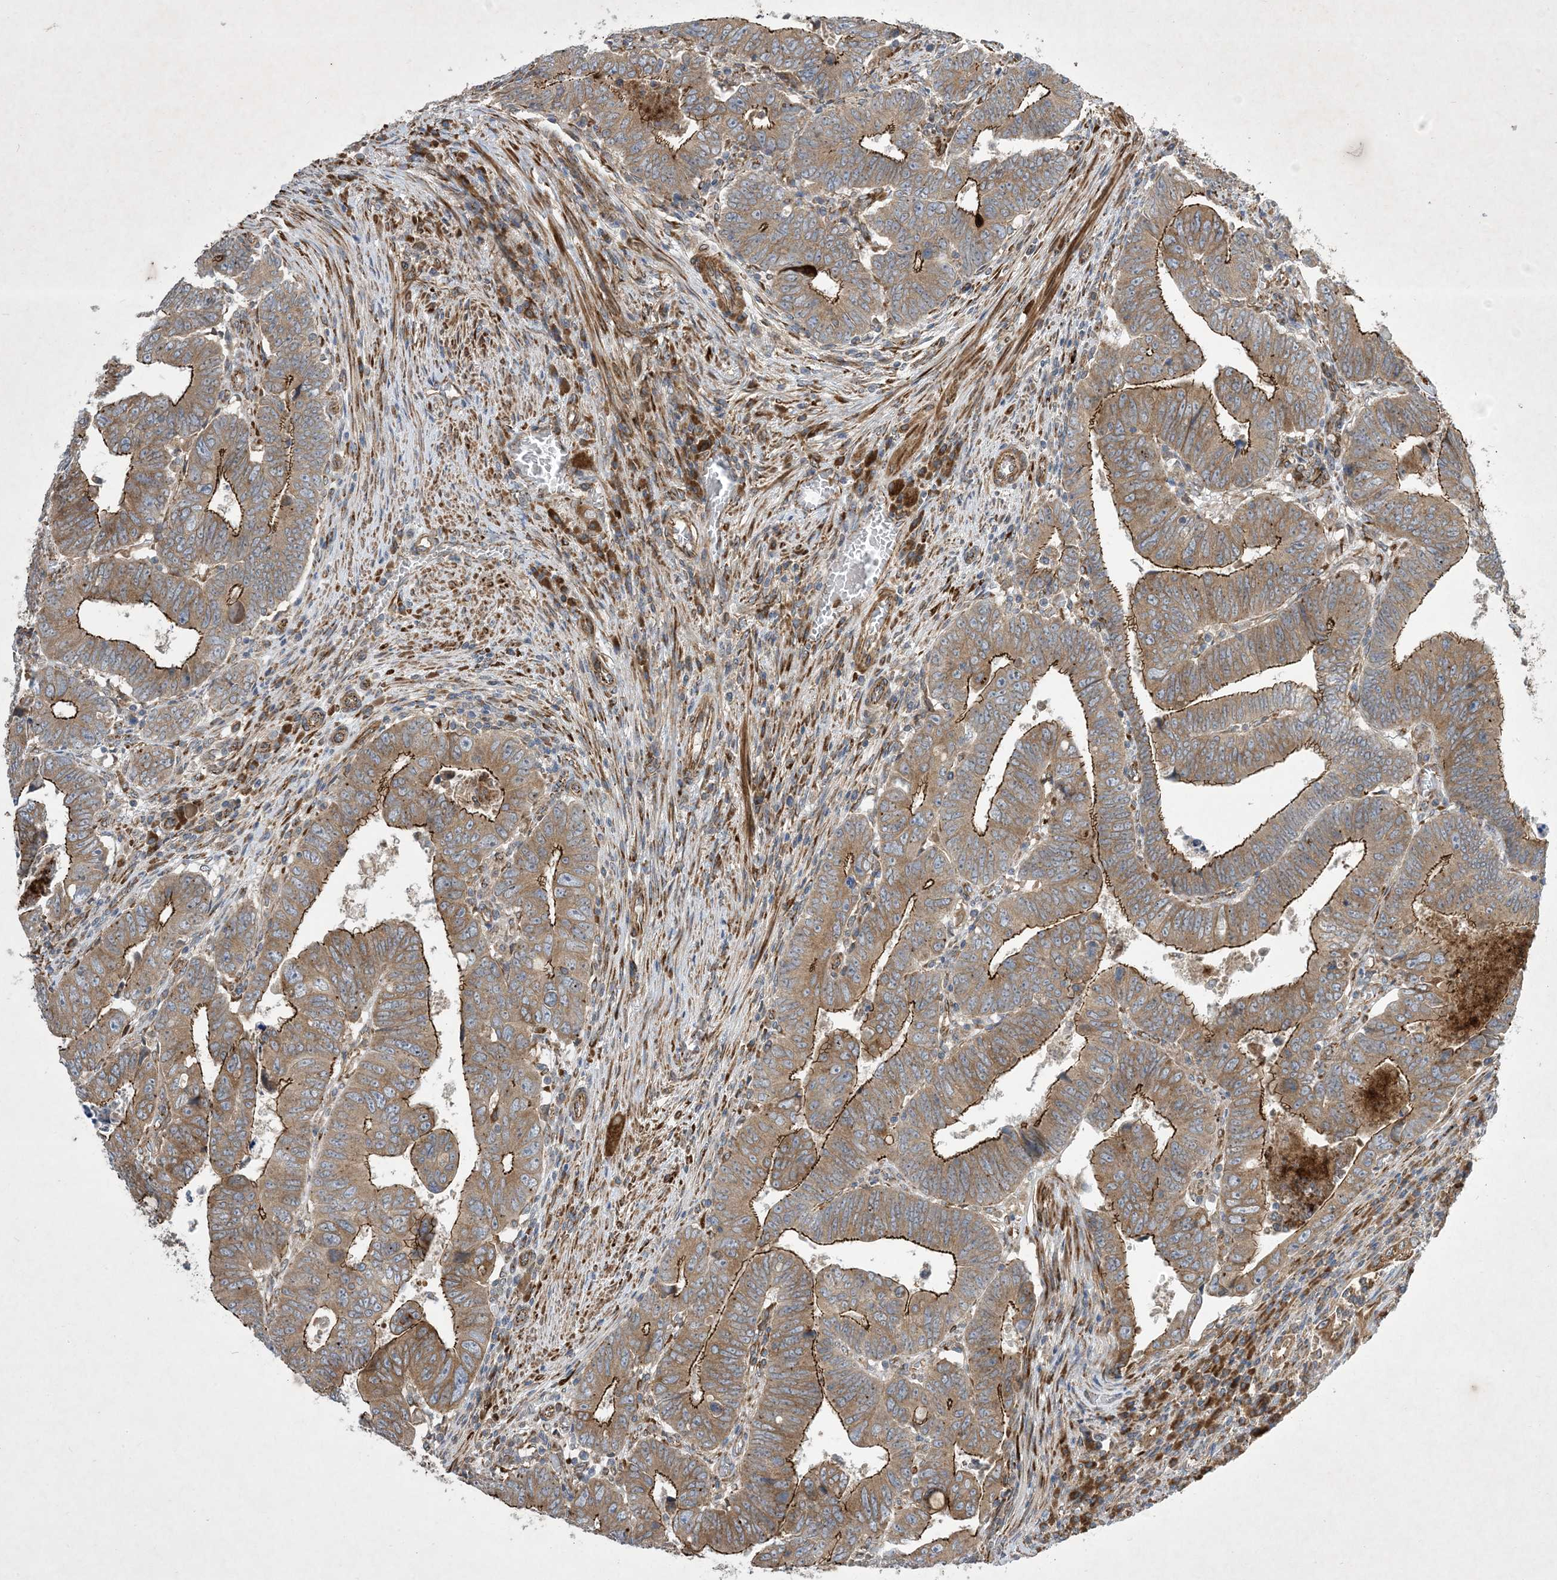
{"staining": {"intensity": "moderate", "quantity": ">75%", "location": "cytoplasmic/membranous"}, "tissue": "colorectal cancer", "cell_type": "Tumor cells", "image_type": "cancer", "snomed": [{"axis": "morphology", "description": "Normal tissue, NOS"}, {"axis": "morphology", "description": "Adenocarcinoma, NOS"}, {"axis": "topography", "description": "Rectum"}], "caption": "The micrograph displays a brown stain indicating the presence of a protein in the cytoplasmic/membranous of tumor cells in colorectal cancer.", "gene": "OTOP1", "patient": {"sex": "female", "age": 65}}